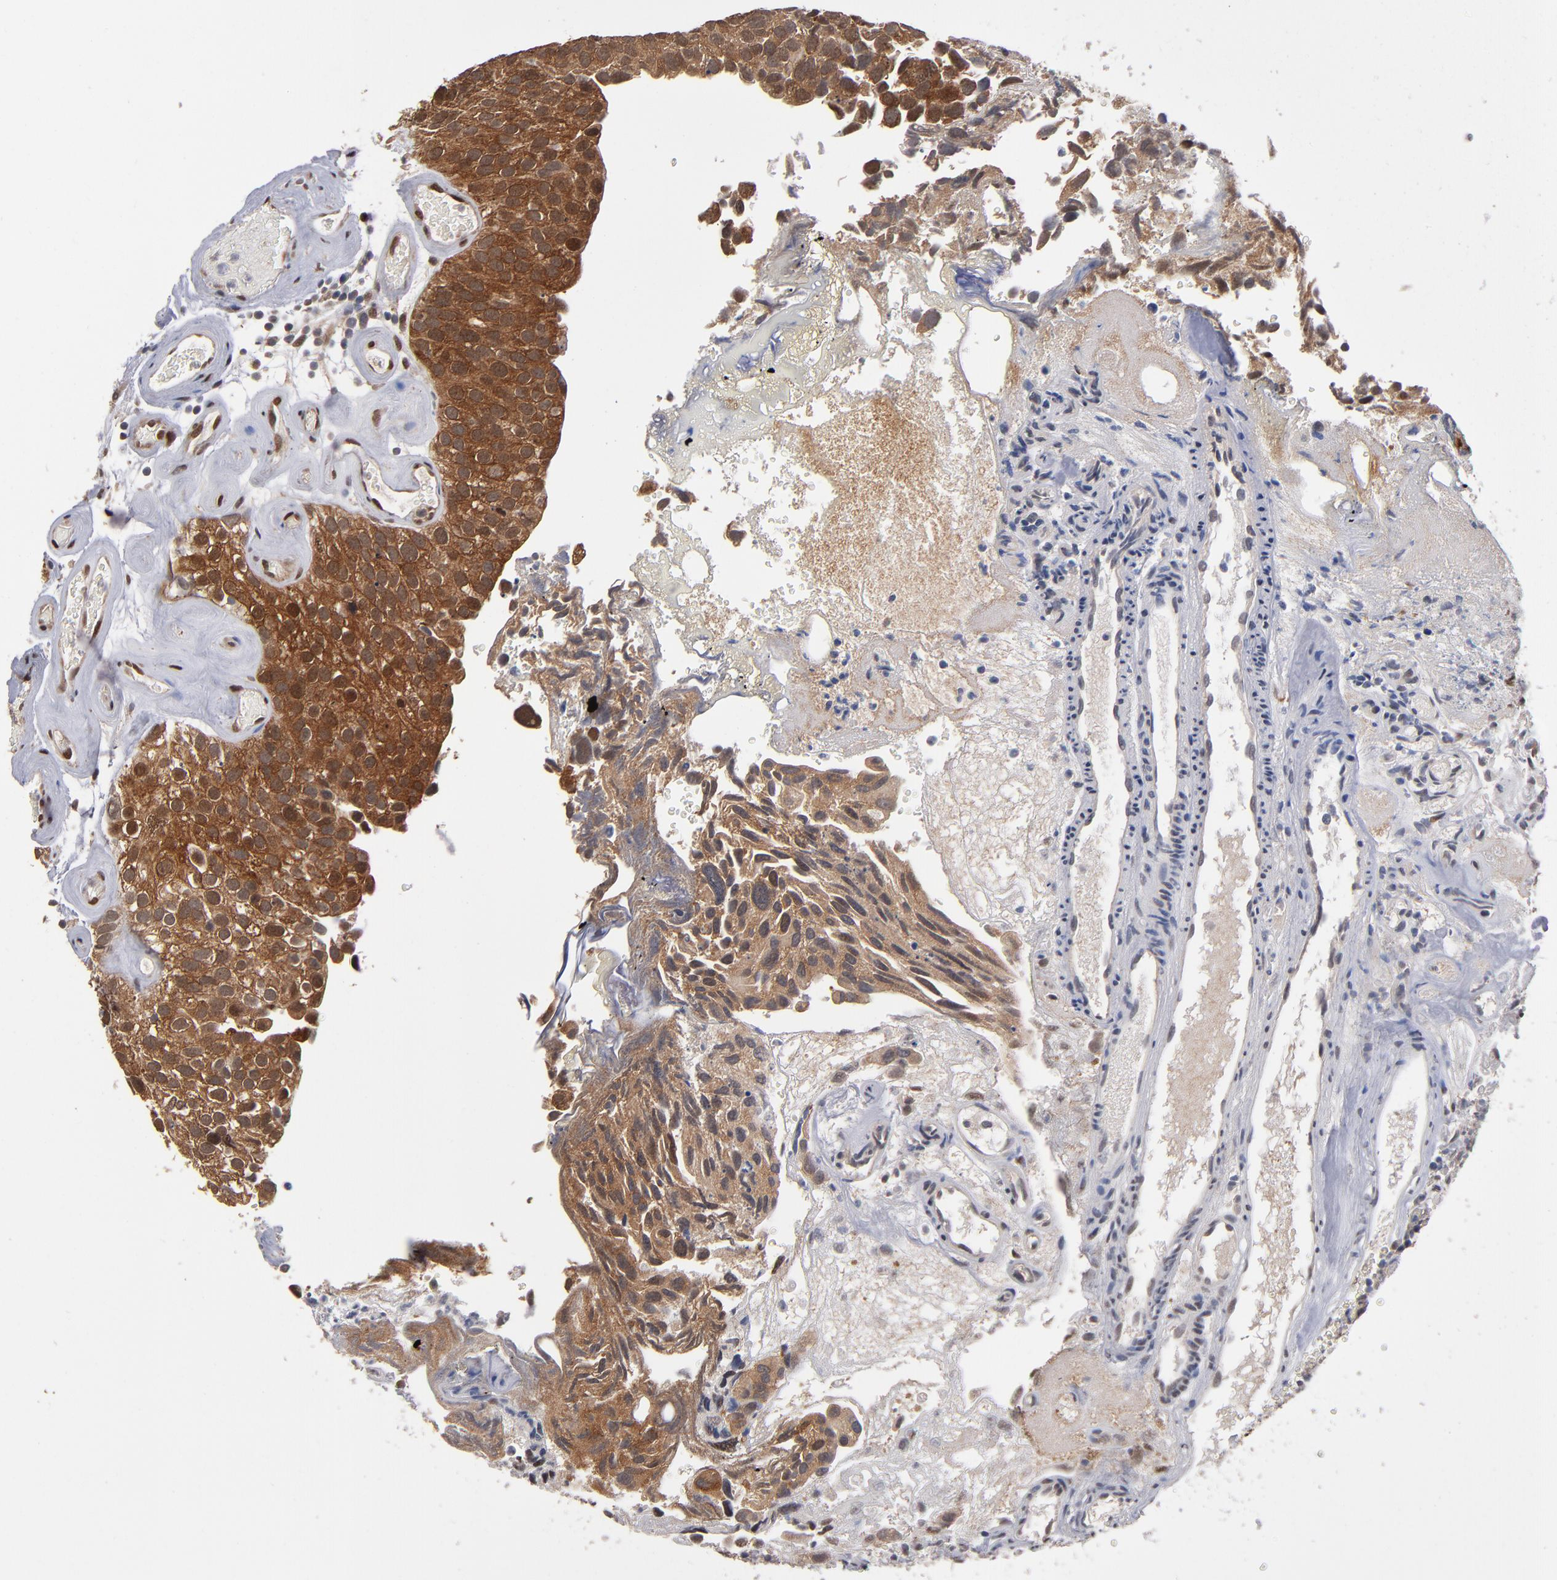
{"staining": {"intensity": "strong", "quantity": ">75%", "location": "cytoplasmic/membranous,nuclear"}, "tissue": "urothelial cancer", "cell_type": "Tumor cells", "image_type": "cancer", "snomed": [{"axis": "morphology", "description": "Urothelial carcinoma, High grade"}, {"axis": "topography", "description": "Urinary bladder"}], "caption": "A micrograph showing strong cytoplasmic/membranous and nuclear staining in approximately >75% of tumor cells in high-grade urothelial carcinoma, as visualized by brown immunohistochemical staining.", "gene": "HUWE1", "patient": {"sex": "male", "age": 72}}